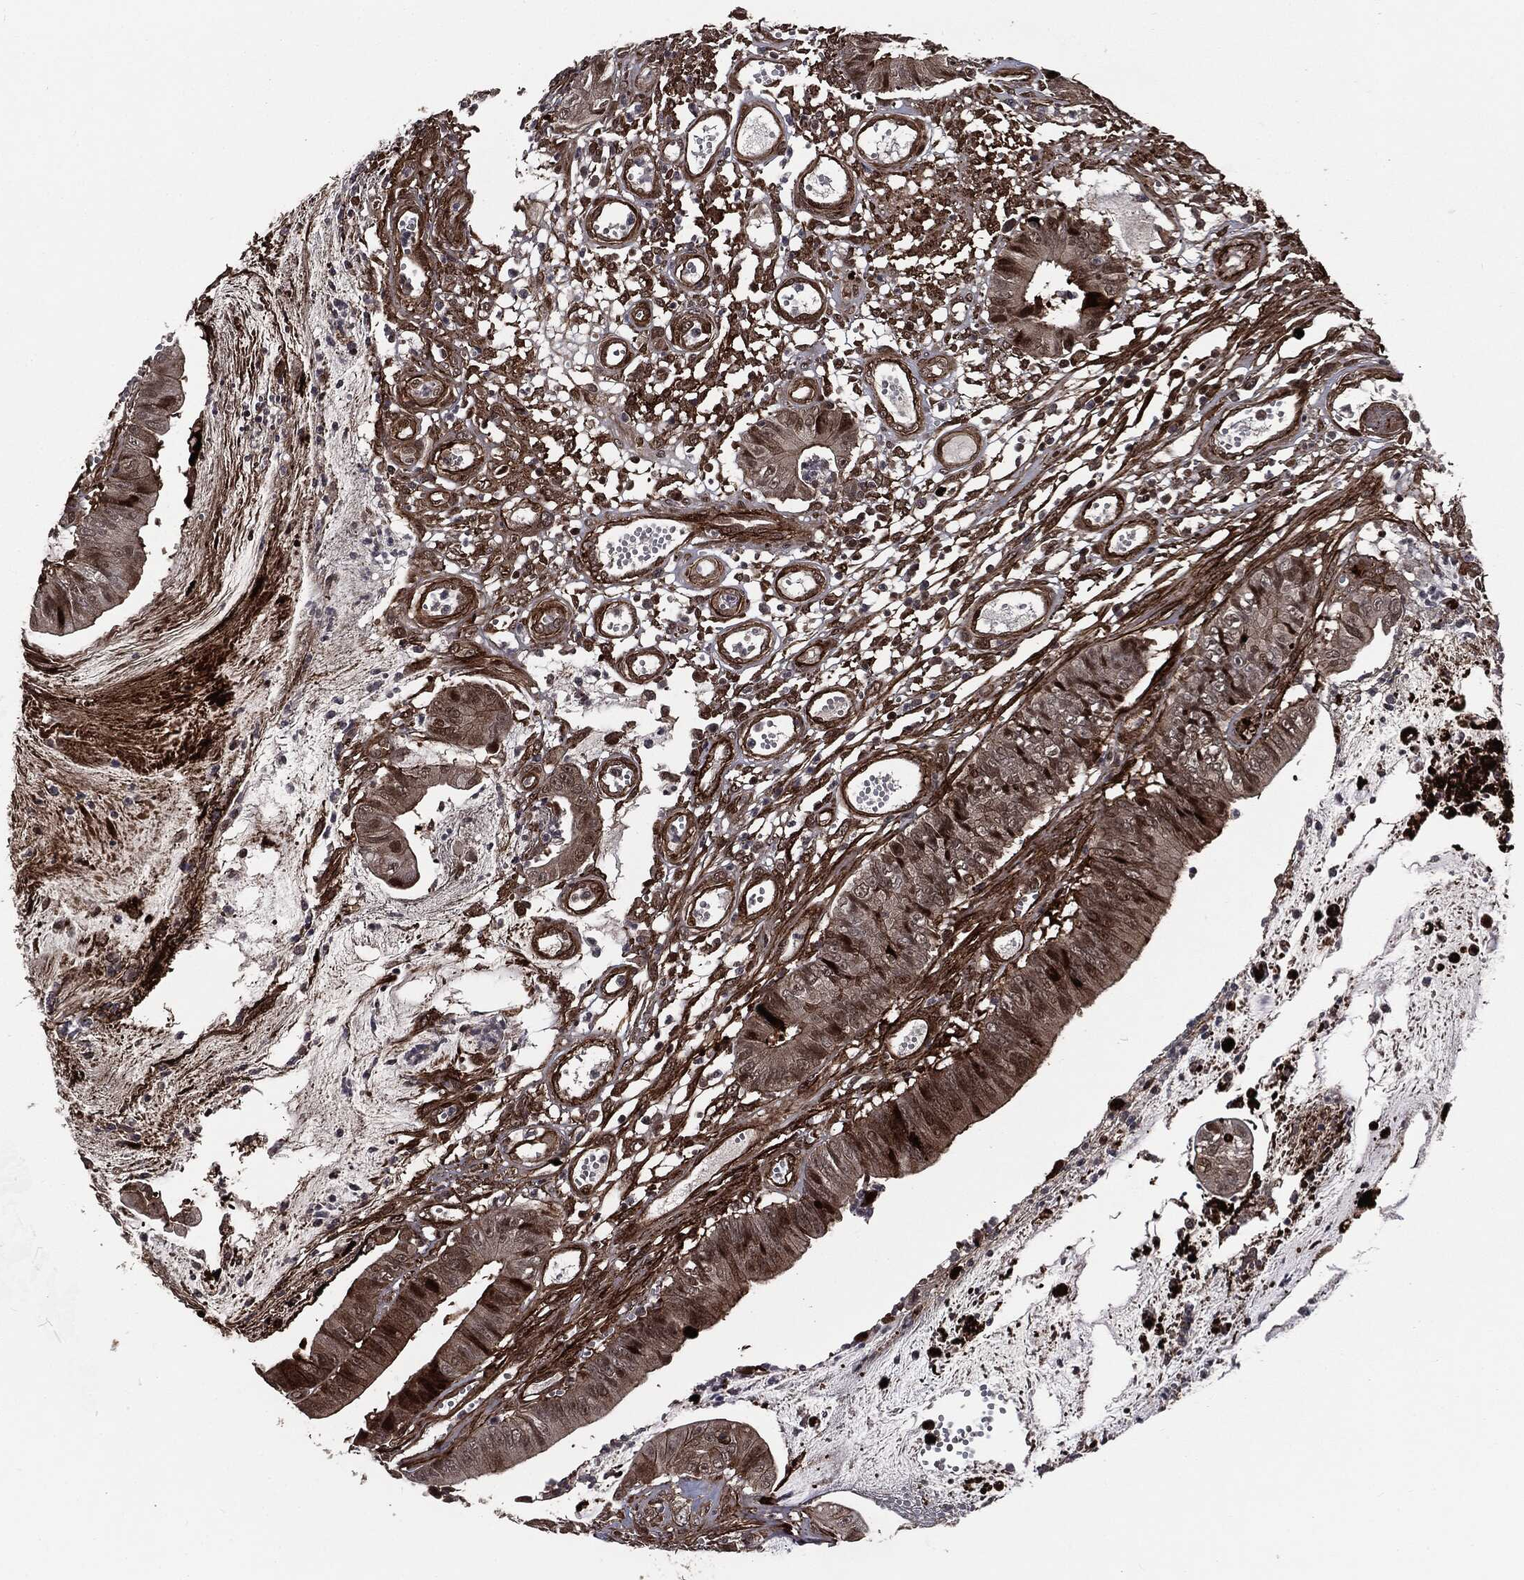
{"staining": {"intensity": "strong", "quantity": "<25%", "location": "cytoplasmic/membranous,nuclear"}, "tissue": "colorectal cancer", "cell_type": "Tumor cells", "image_type": "cancer", "snomed": [{"axis": "morphology", "description": "Adenocarcinoma, NOS"}, {"axis": "topography", "description": "Colon"}], "caption": "Brown immunohistochemical staining in colorectal adenocarcinoma reveals strong cytoplasmic/membranous and nuclear positivity in approximately <25% of tumor cells.", "gene": "SMAD4", "patient": {"sex": "female", "age": 69}}